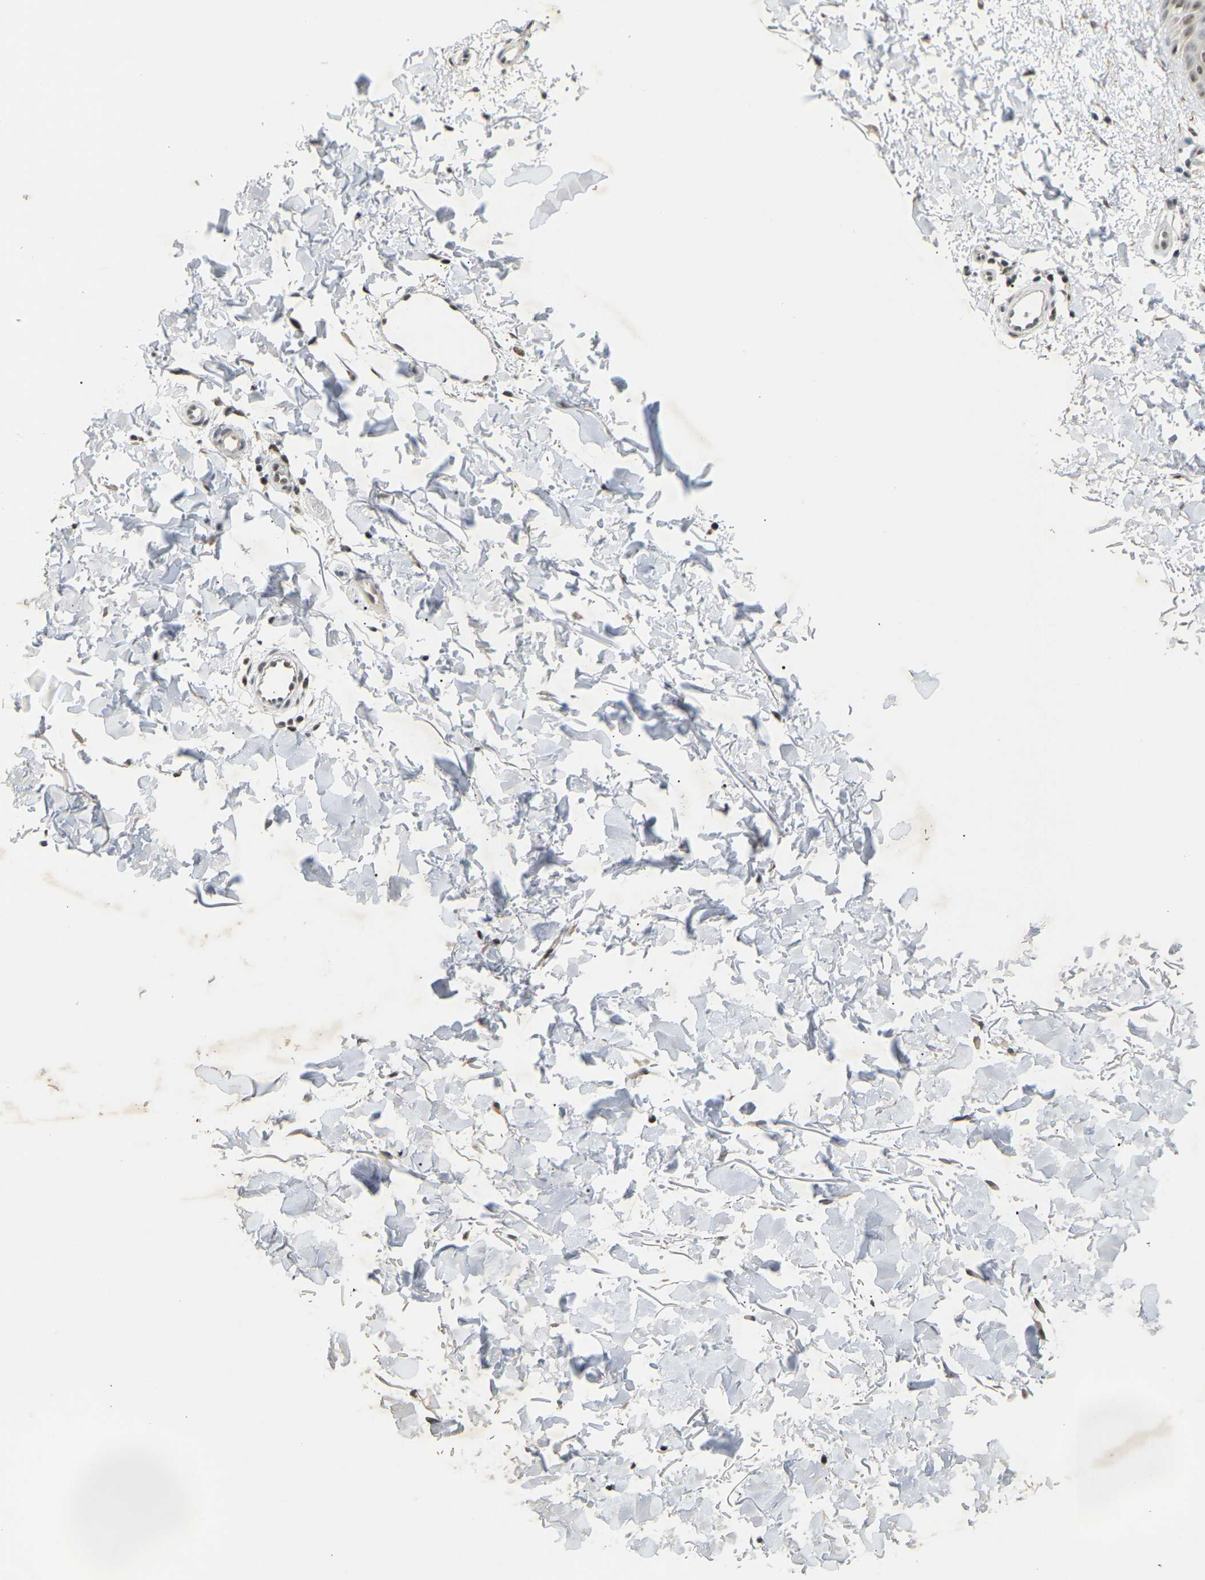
{"staining": {"intensity": "negative", "quantity": "none", "location": "none"}, "tissue": "skin", "cell_type": "Fibroblasts", "image_type": "normal", "snomed": [{"axis": "morphology", "description": "Normal tissue, NOS"}, {"axis": "morphology", "description": "Malignant melanoma, NOS"}, {"axis": "topography", "description": "Skin"}], "caption": "A photomicrograph of human skin is negative for staining in fibroblasts. The staining was performed using DAB to visualize the protein expression in brown, while the nuclei were stained in blue with hematoxylin (Magnification: 20x).", "gene": "RBM15", "patient": {"sex": "male", "age": 83}}